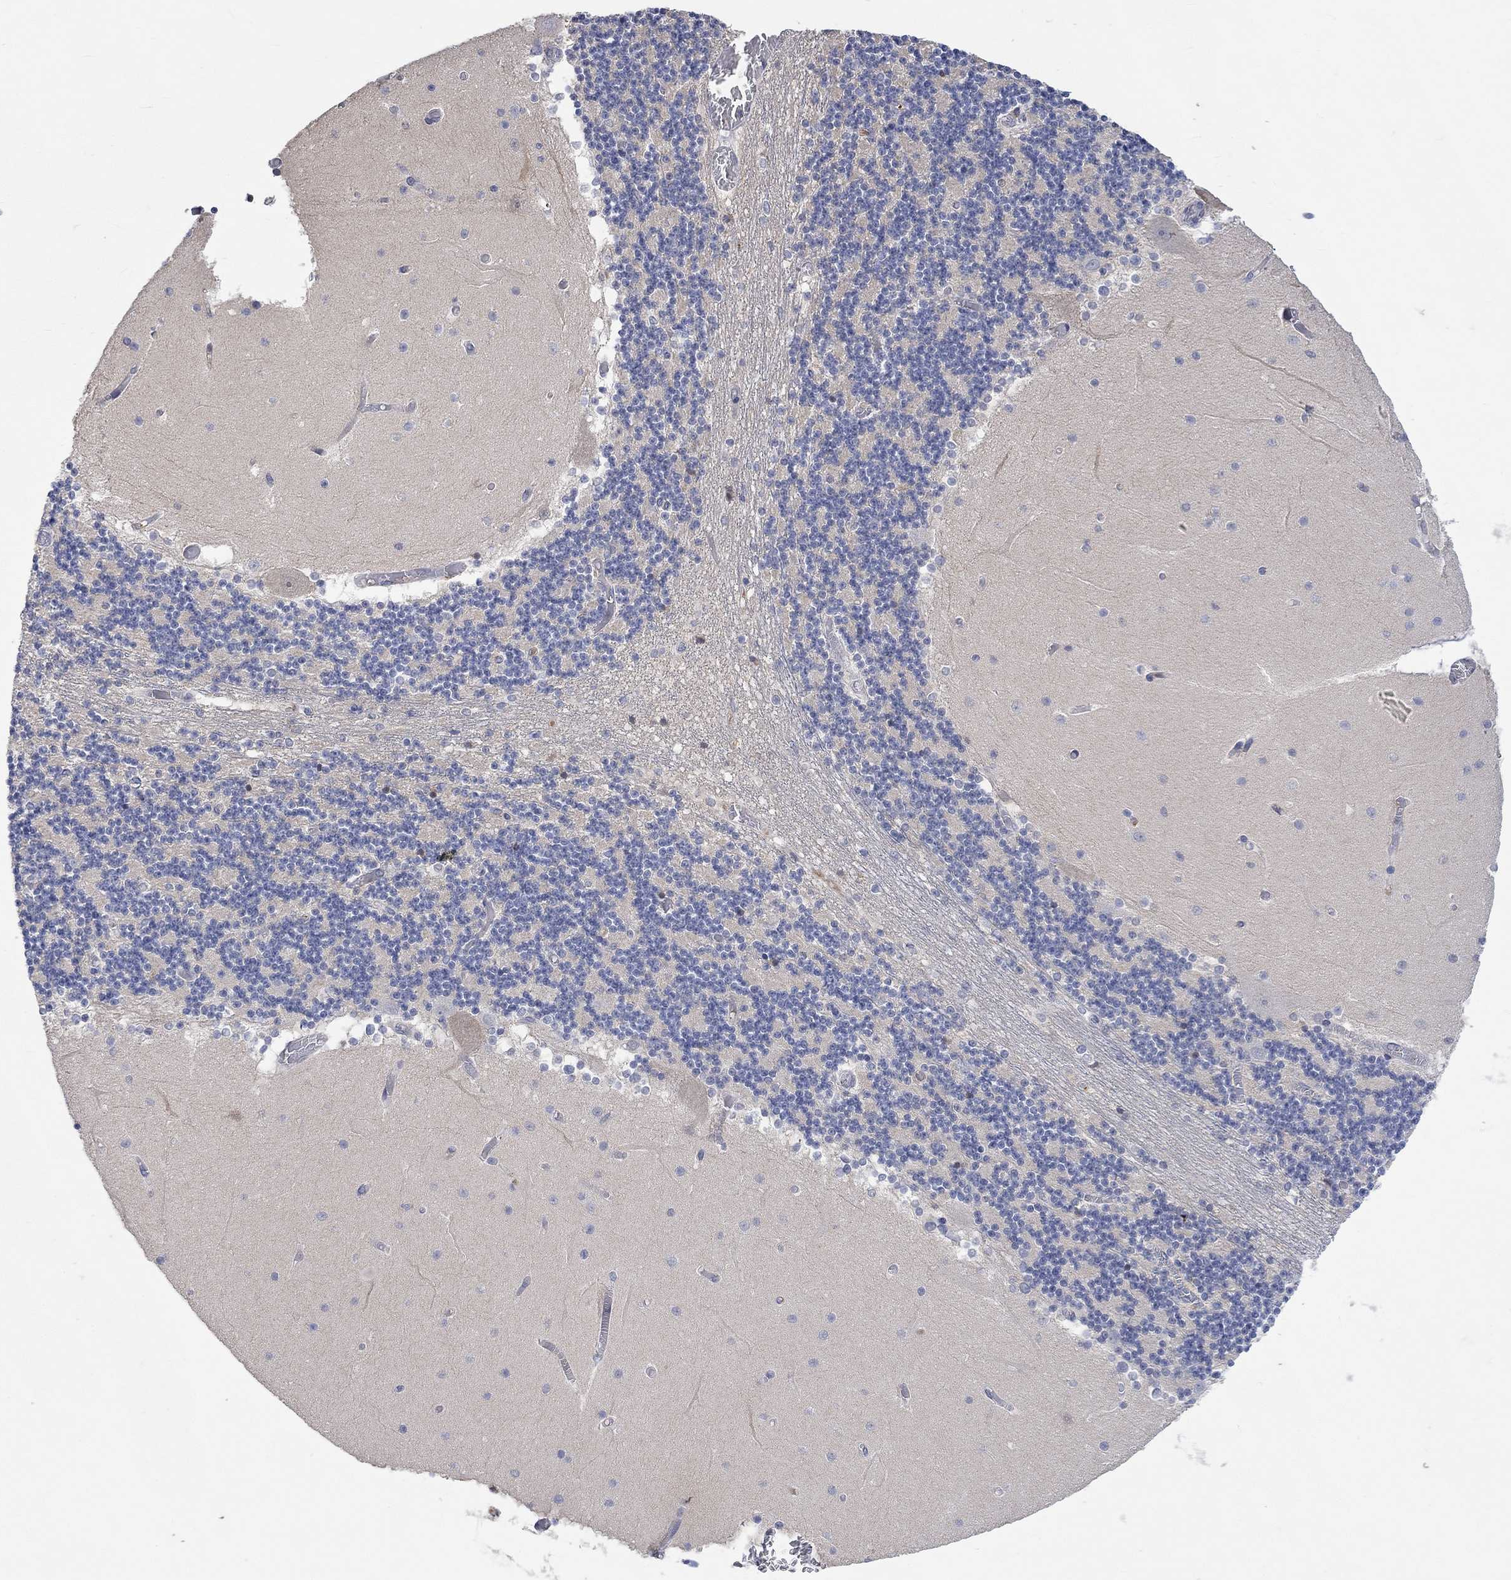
{"staining": {"intensity": "negative", "quantity": "none", "location": "none"}, "tissue": "cerebellum", "cell_type": "Cells in granular layer", "image_type": "normal", "snomed": [{"axis": "morphology", "description": "Normal tissue, NOS"}, {"axis": "topography", "description": "Cerebellum"}], "caption": "An image of cerebellum stained for a protein demonstrates no brown staining in cells in granular layer.", "gene": "MSTN", "patient": {"sex": "female", "age": 28}}